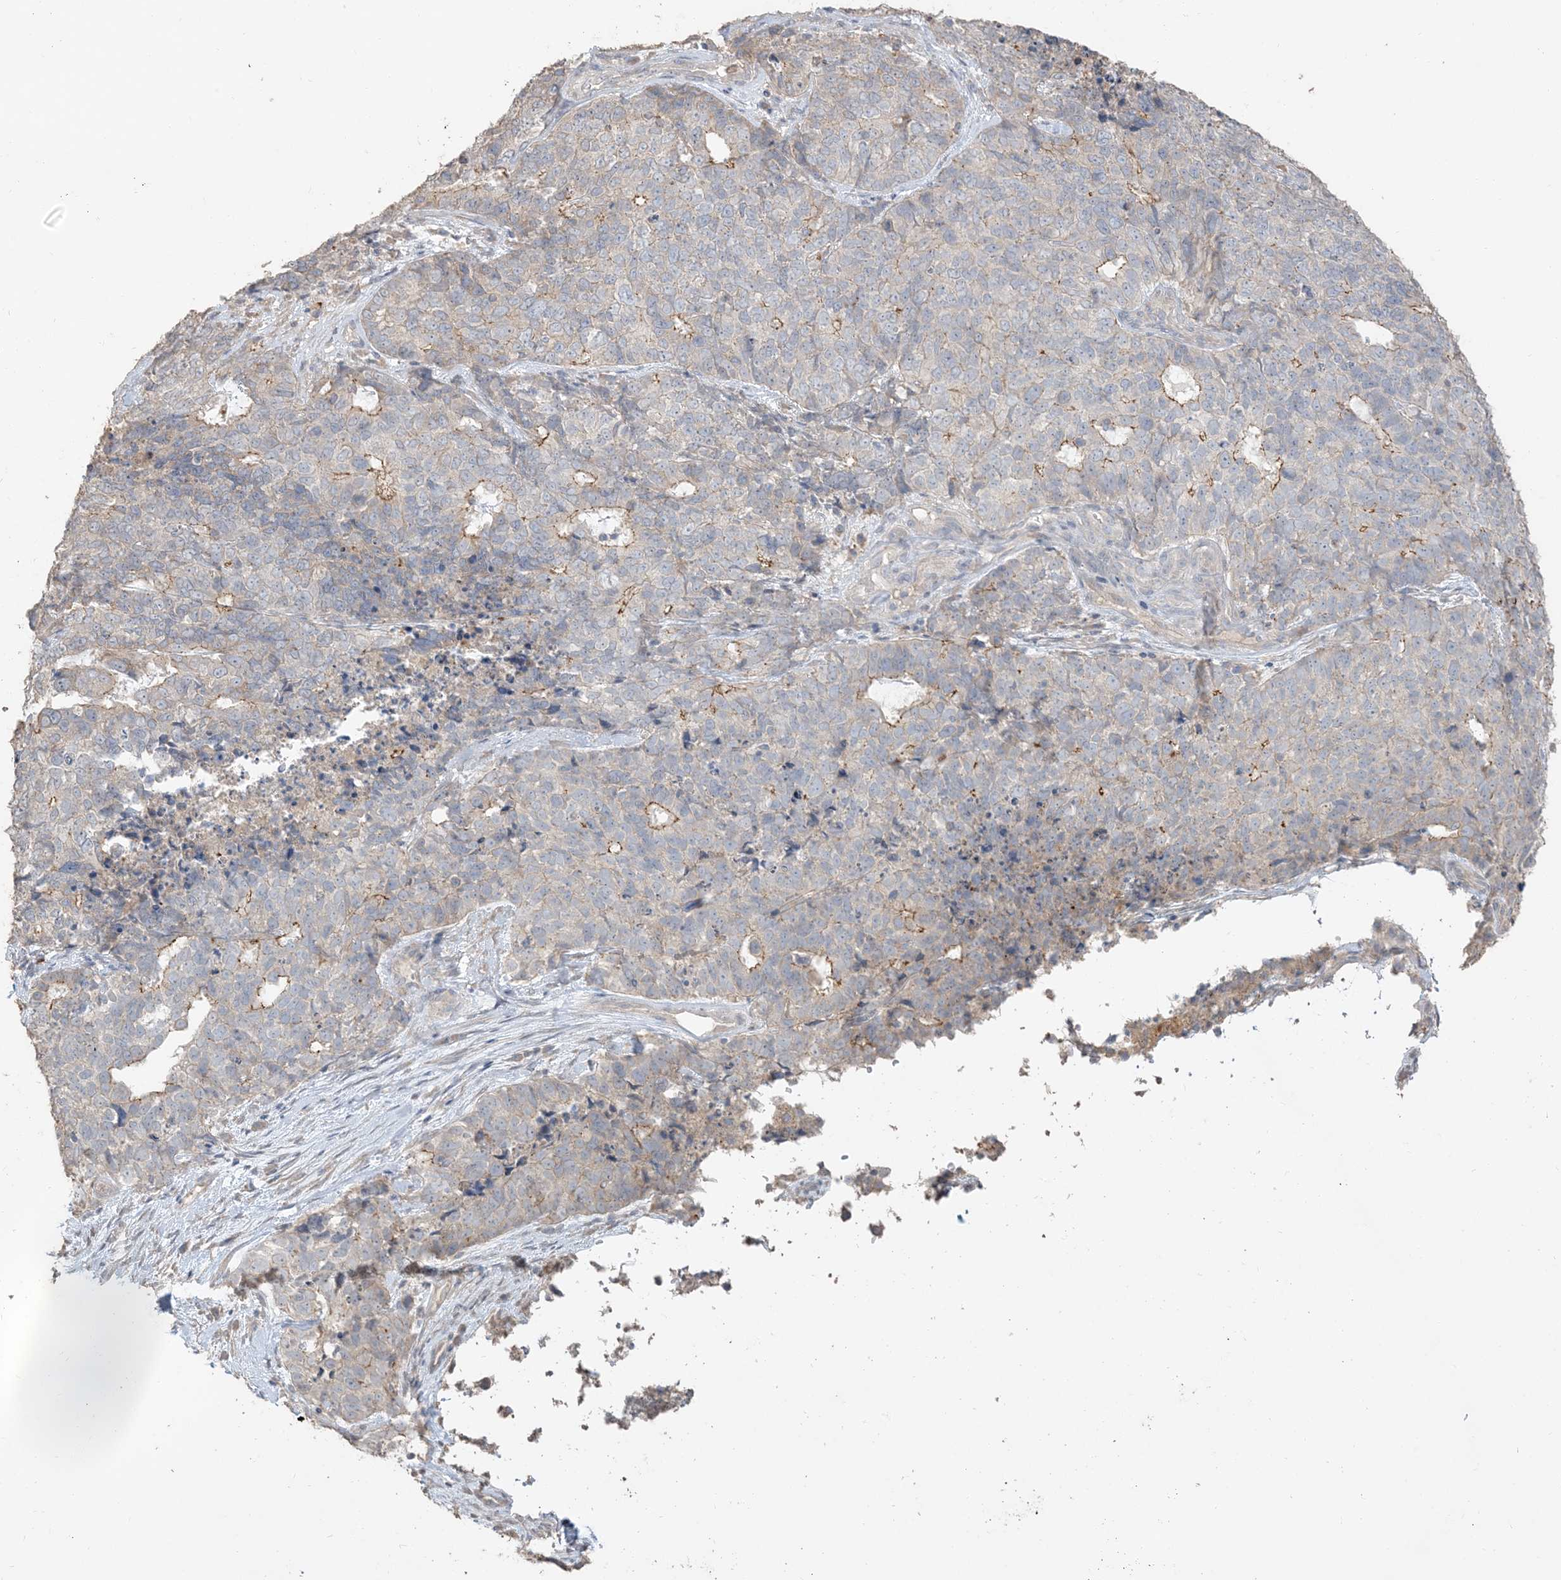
{"staining": {"intensity": "moderate", "quantity": "<25%", "location": "cytoplasmic/membranous"}, "tissue": "cervical cancer", "cell_type": "Tumor cells", "image_type": "cancer", "snomed": [{"axis": "morphology", "description": "Squamous cell carcinoma, NOS"}, {"axis": "topography", "description": "Cervix"}], "caption": "Immunohistochemistry (IHC) of cervical squamous cell carcinoma shows low levels of moderate cytoplasmic/membranous positivity in about <25% of tumor cells. Immunohistochemistry stains the protein of interest in brown and the nuclei are stained blue.", "gene": "RNF175", "patient": {"sex": "female", "age": 63}}